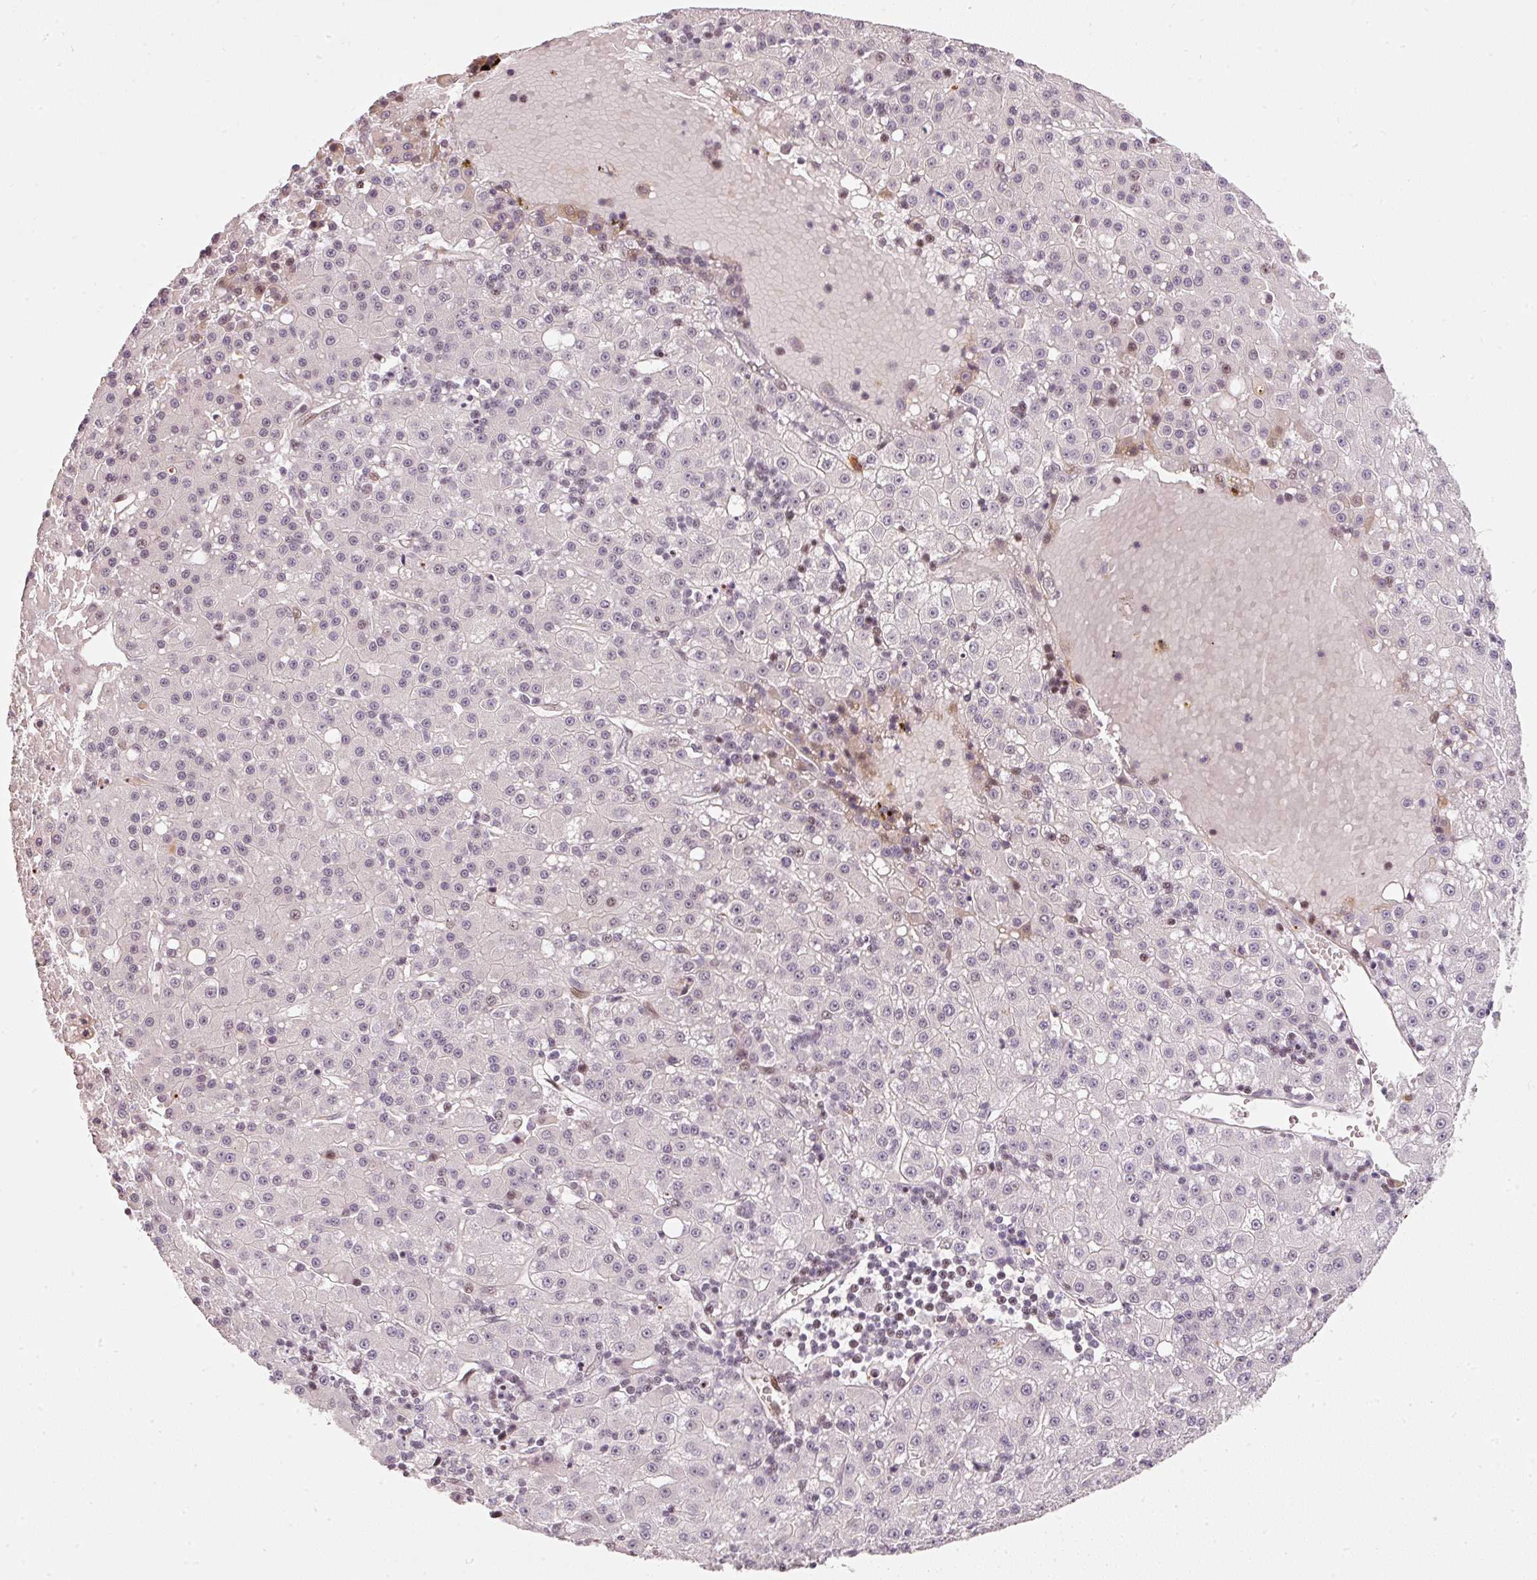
{"staining": {"intensity": "weak", "quantity": "<25%", "location": "nuclear"}, "tissue": "liver cancer", "cell_type": "Tumor cells", "image_type": "cancer", "snomed": [{"axis": "morphology", "description": "Carcinoma, Hepatocellular, NOS"}, {"axis": "topography", "description": "Liver"}], "caption": "DAB immunohistochemical staining of hepatocellular carcinoma (liver) reveals no significant positivity in tumor cells.", "gene": "MXRA8", "patient": {"sex": "male", "age": 76}}